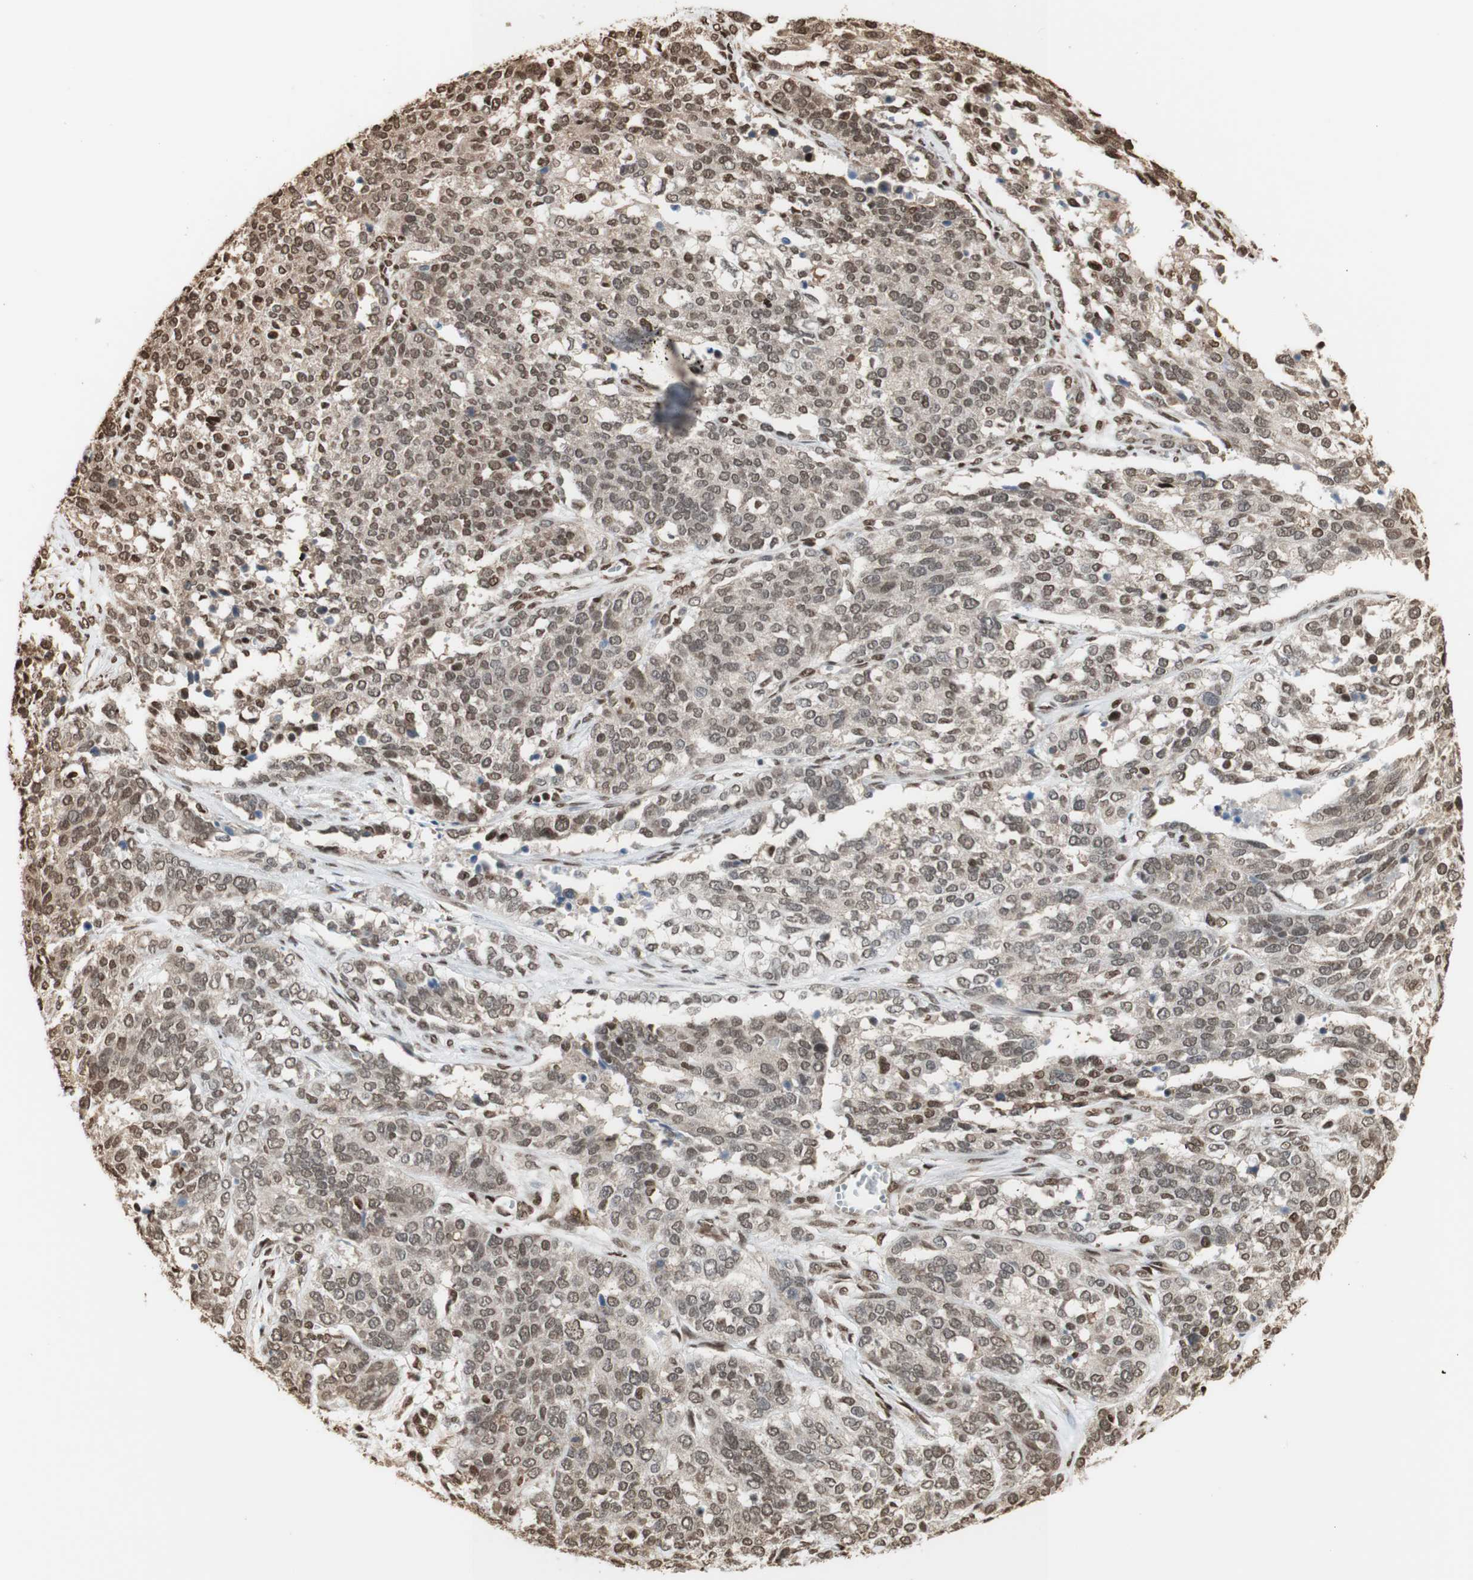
{"staining": {"intensity": "moderate", "quantity": ">75%", "location": "nuclear"}, "tissue": "ovarian cancer", "cell_type": "Tumor cells", "image_type": "cancer", "snomed": [{"axis": "morphology", "description": "Cystadenocarcinoma, serous, NOS"}, {"axis": "topography", "description": "Ovary"}], "caption": "Serous cystadenocarcinoma (ovarian) was stained to show a protein in brown. There is medium levels of moderate nuclear expression in about >75% of tumor cells. The staining was performed using DAB (3,3'-diaminobenzidine), with brown indicating positive protein expression. Nuclei are stained blue with hematoxylin.", "gene": "HNRNPA2B1", "patient": {"sex": "female", "age": 44}}